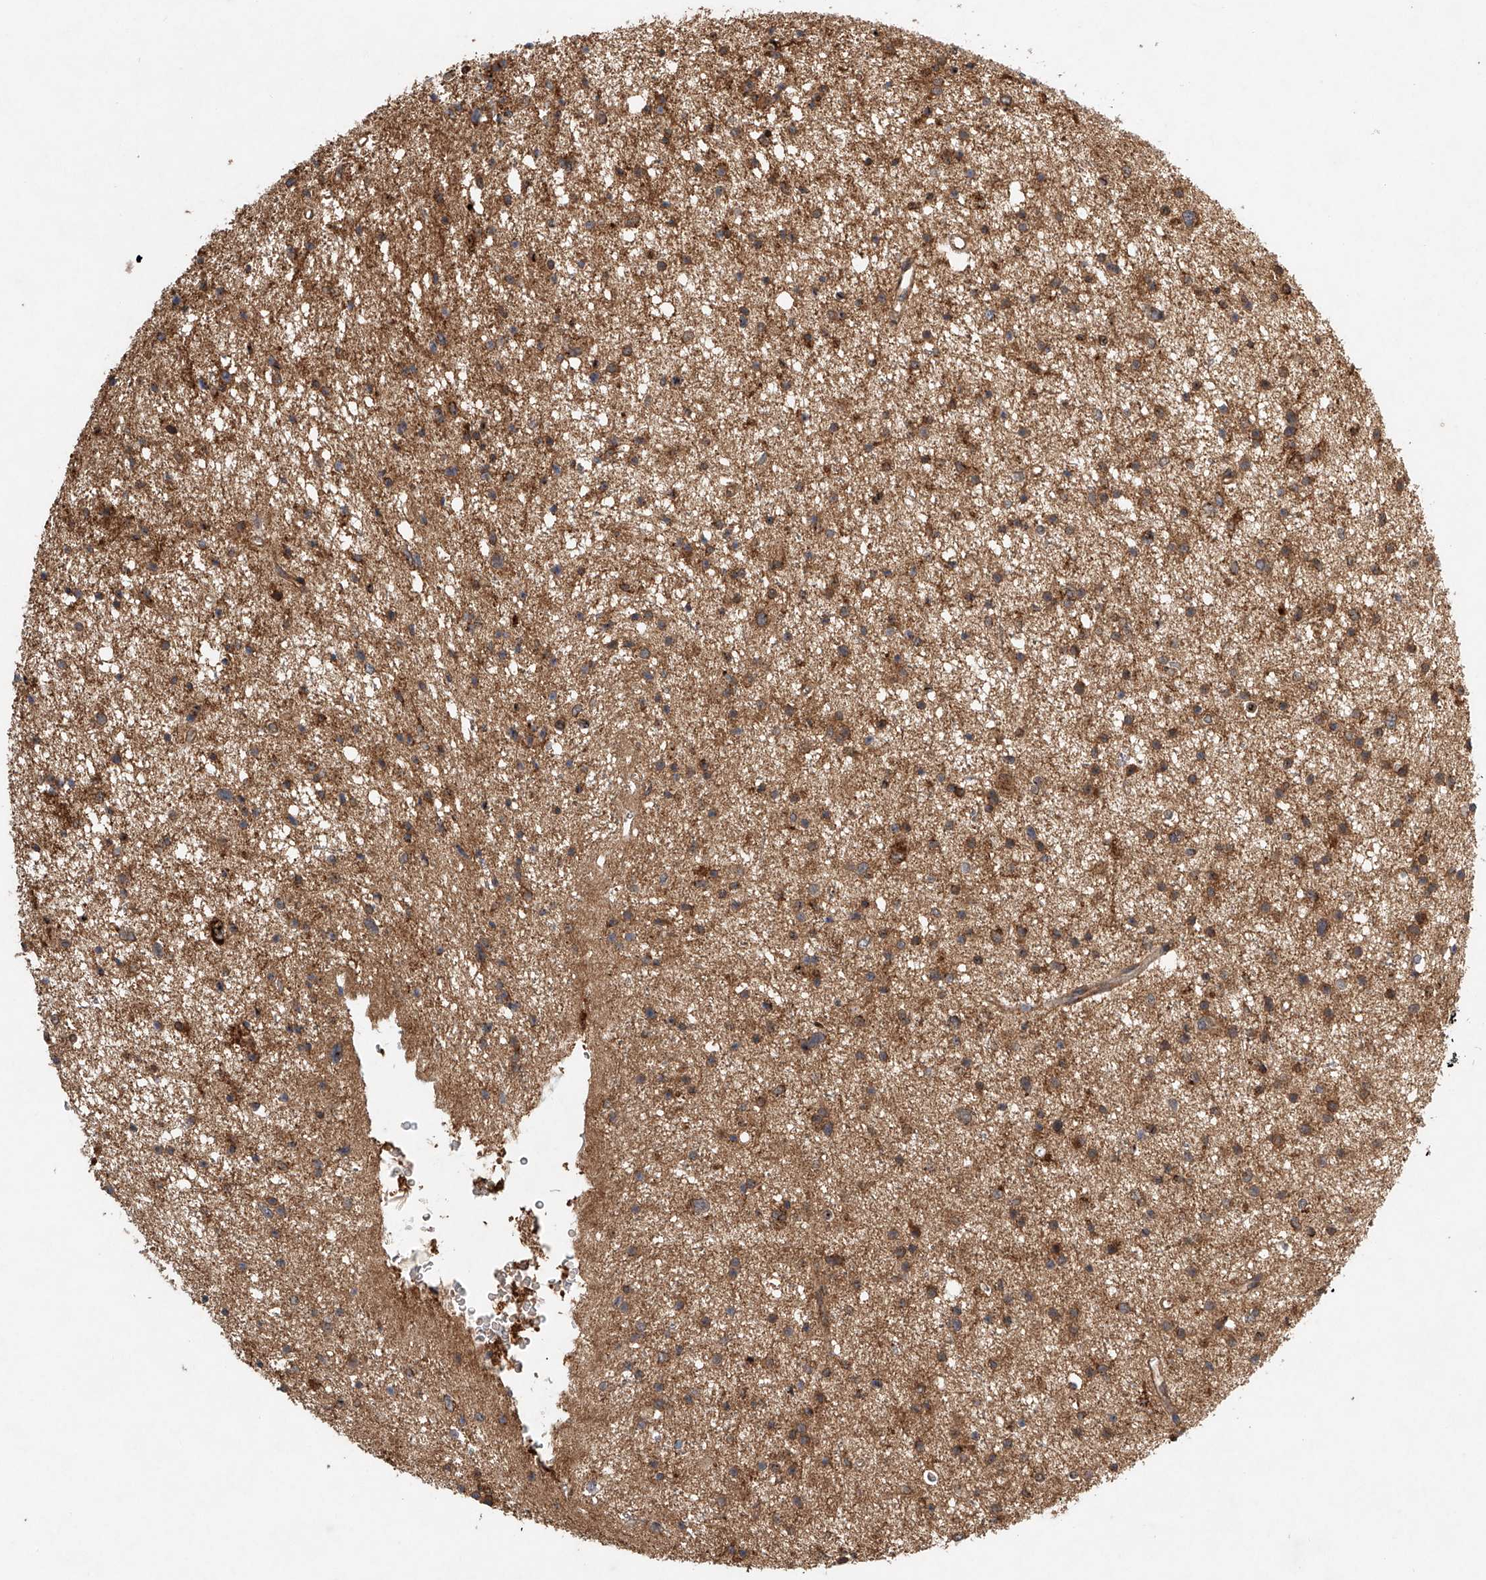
{"staining": {"intensity": "moderate", "quantity": ">75%", "location": "cytoplasmic/membranous"}, "tissue": "glioma", "cell_type": "Tumor cells", "image_type": "cancer", "snomed": [{"axis": "morphology", "description": "Glioma, malignant, Low grade"}, {"axis": "topography", "description": "Brain"}], "caption": "The image reveals staining of glioma, revealing moderate cytoplasmic/membranous protein expression (brown color) within tumor cells.", "gene": "DCAF11", "patient": {"sex": "female", "age": 37}}